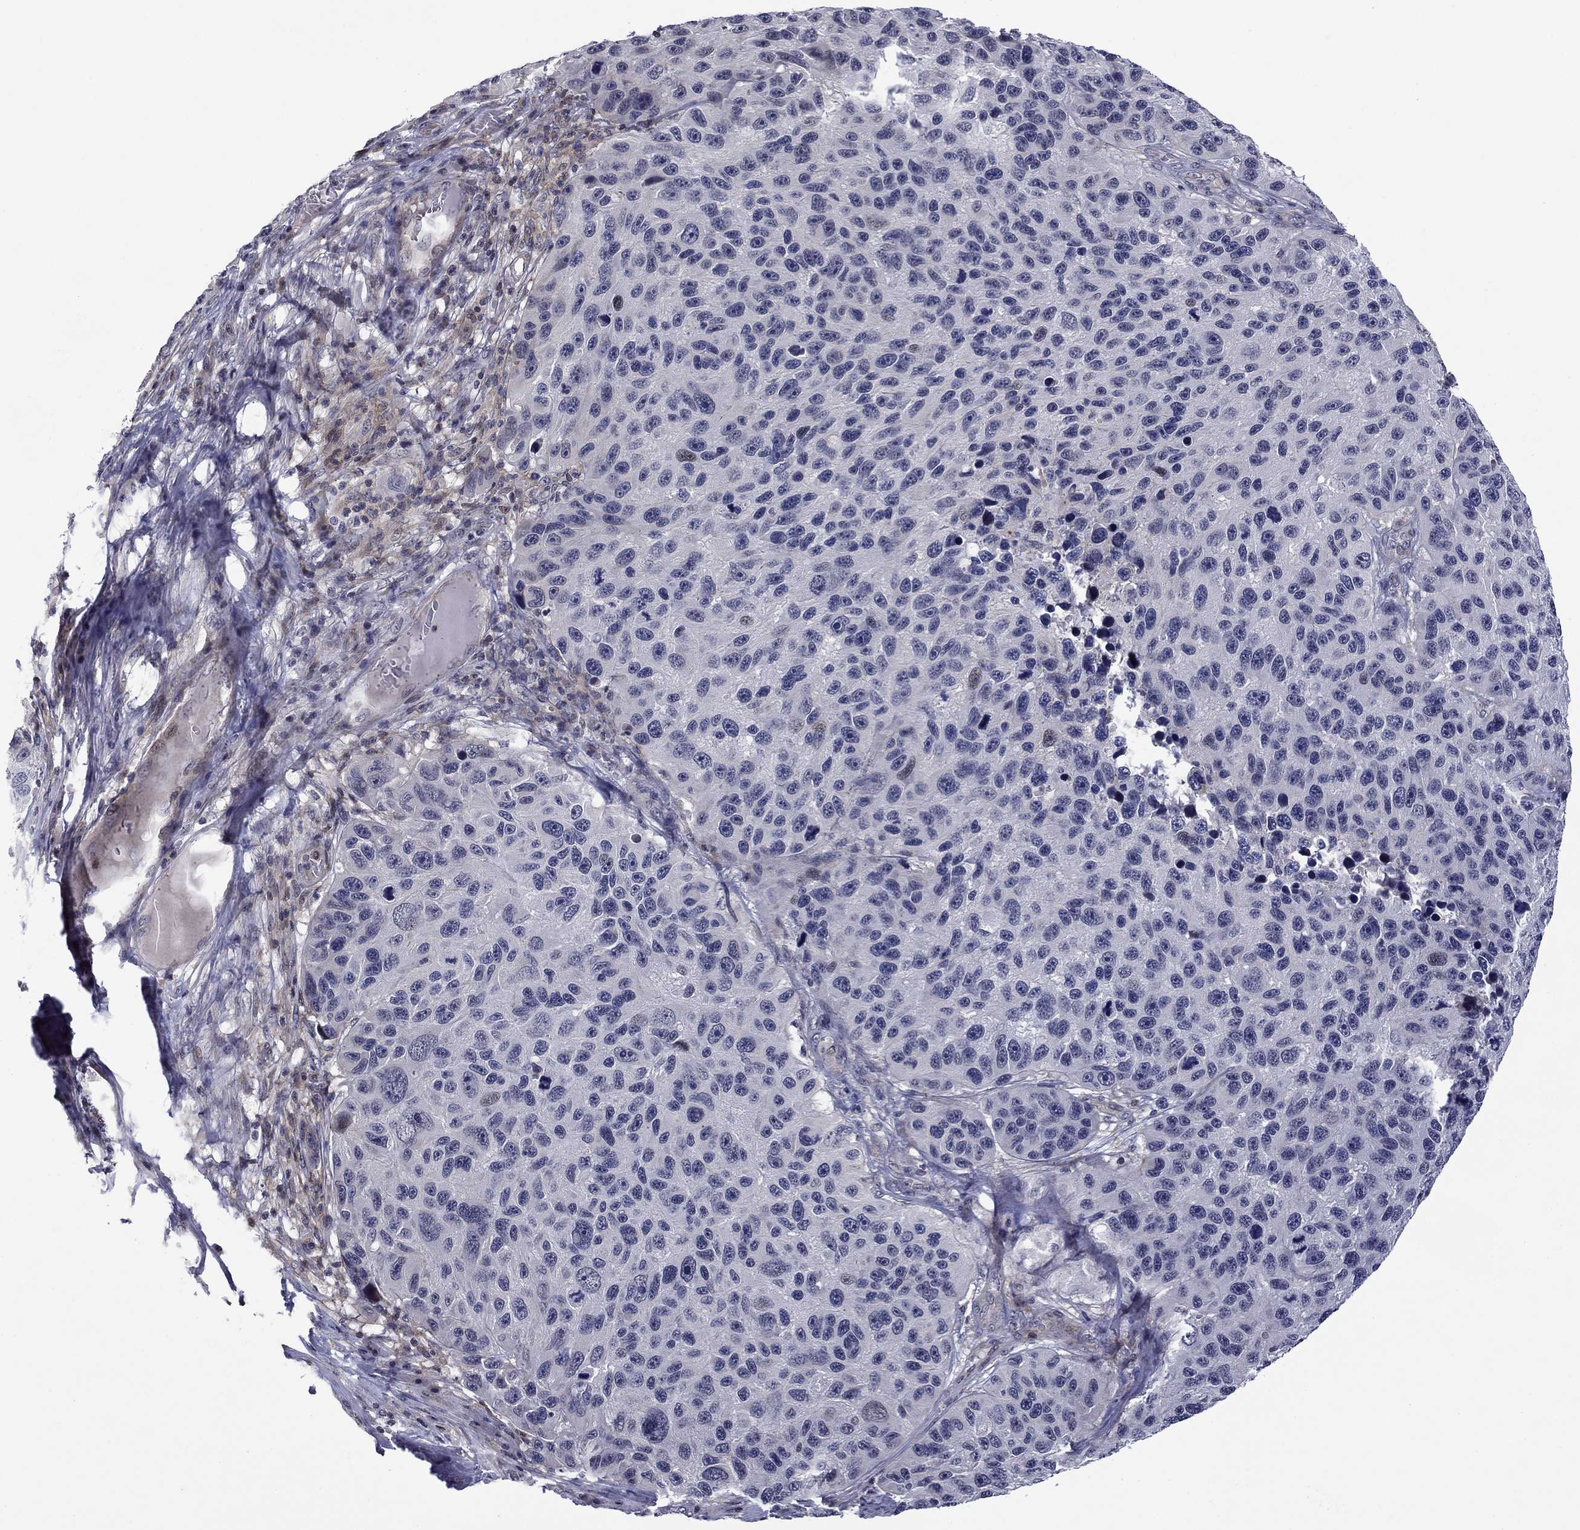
{"staining": {"intensity": "negative", "quantity": "none", "location": "none"}, "tissue": "melanoma", "cell_type": "Tumor cells", "image_type": "cancer", "snomed": [{"axis": "morphology", "description": "Malignant melanoma, NOS"}, {"axis": "topography", "description": "Skin"}], "caption": "Immunohistochemistry (IHC) of human malignant melanoma displays no expression in tumor cells.", "gene": "B3GAT1", "patient": {"sex": "male", "age": 53}}